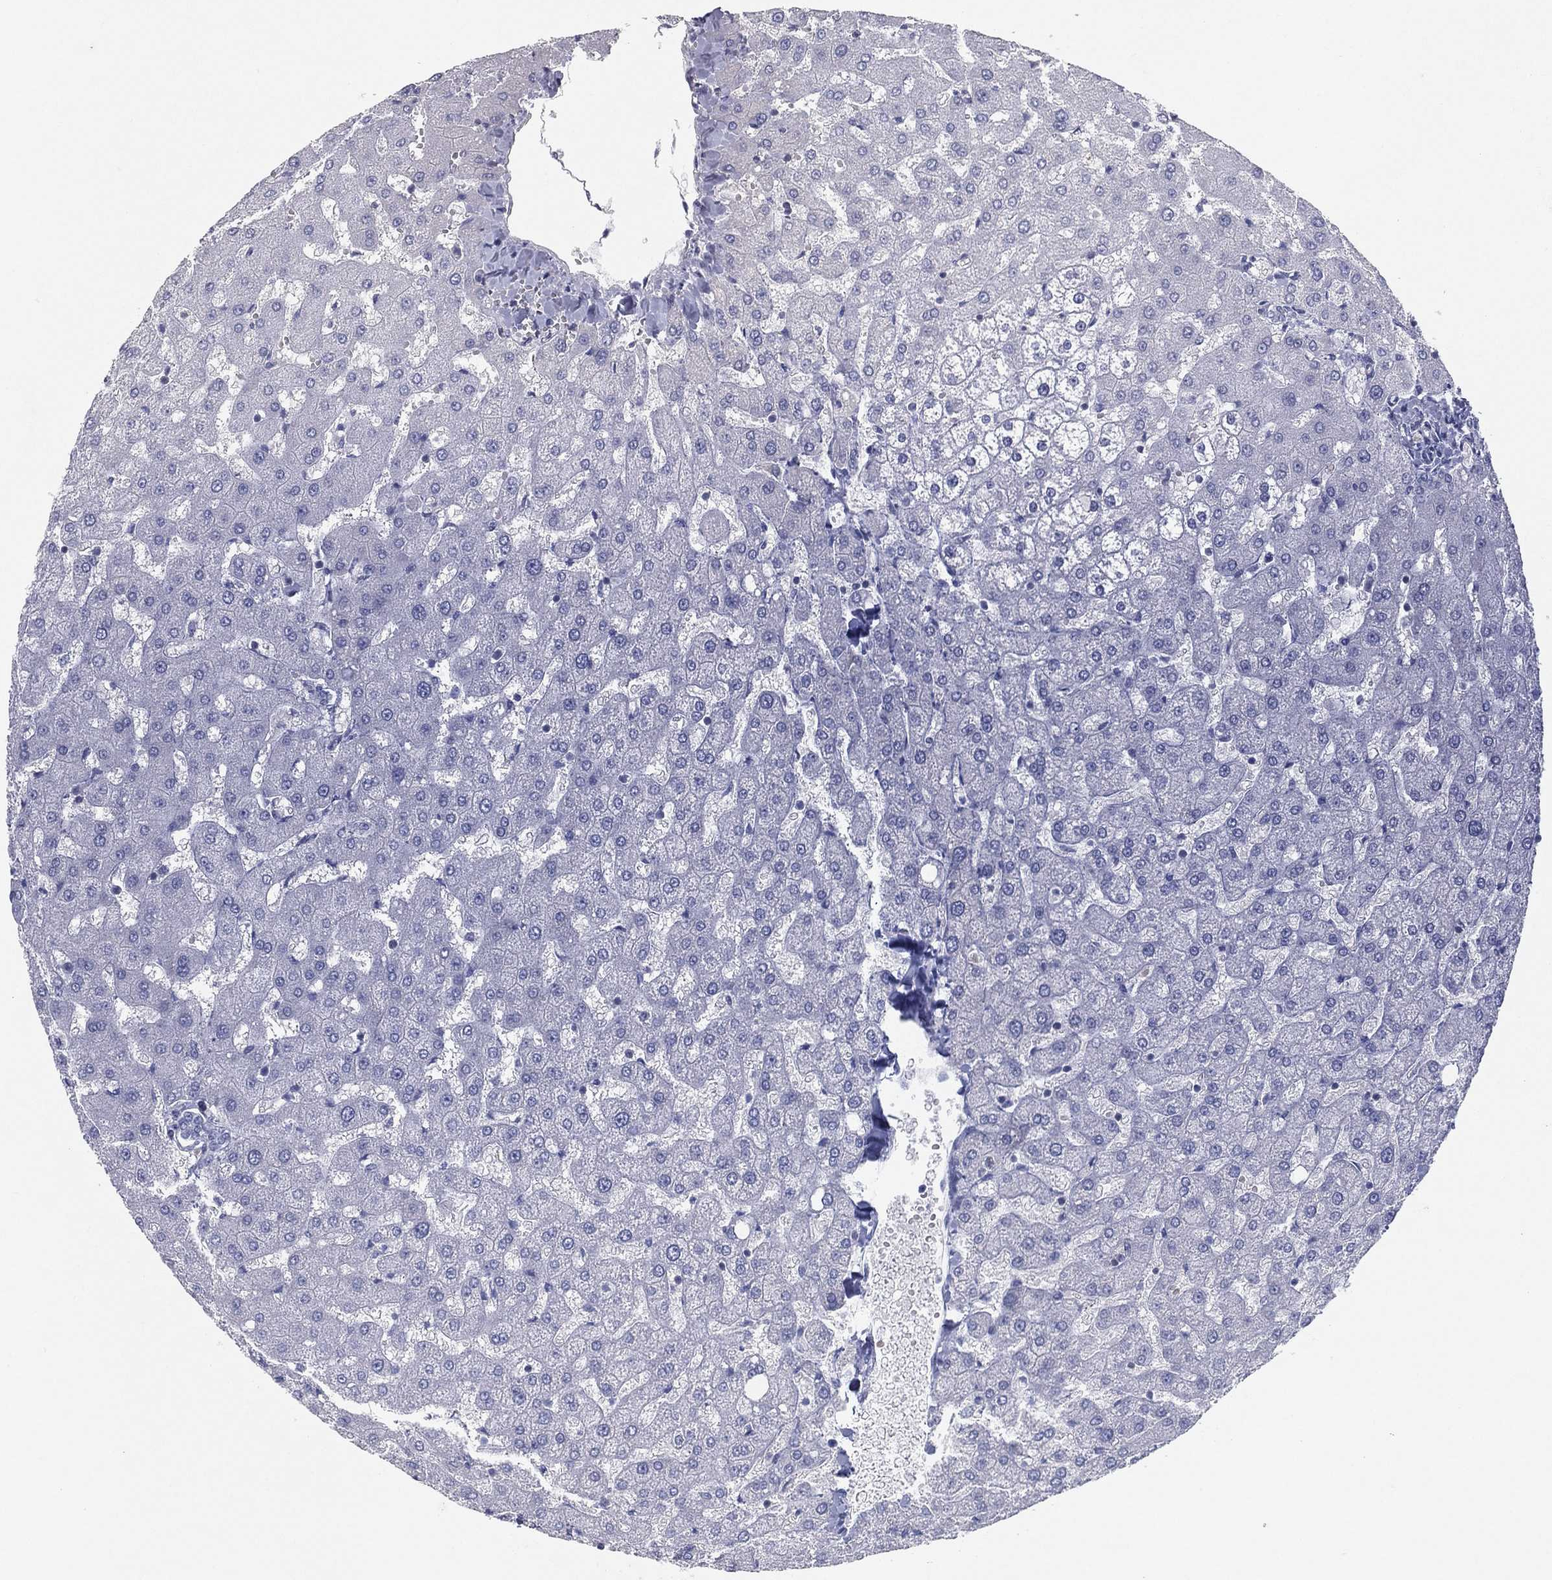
{"staining": {"intensity": "negative", "quantity": "none", "location": "none"}, "tissue": "liver", "cell_type": "Cholangiocytes", "image_type": "normal", "snomed": [{"axis": "morphology", "description": "Normal tissue, NOS"}, {"axis": "topography", "description": "Liver"}], "caption": "Immunohistochemistry micrograph of unremarkable human liver stained for a protein (brown), which reveals no expression in cholangiocytes. (Stains: DAB IHC with hematoxylin counter stain, Microscopy: brightfield microscopy at high magnification).", "gene": "CPT1B", "patient": {"sex": "female", "age": 50}}